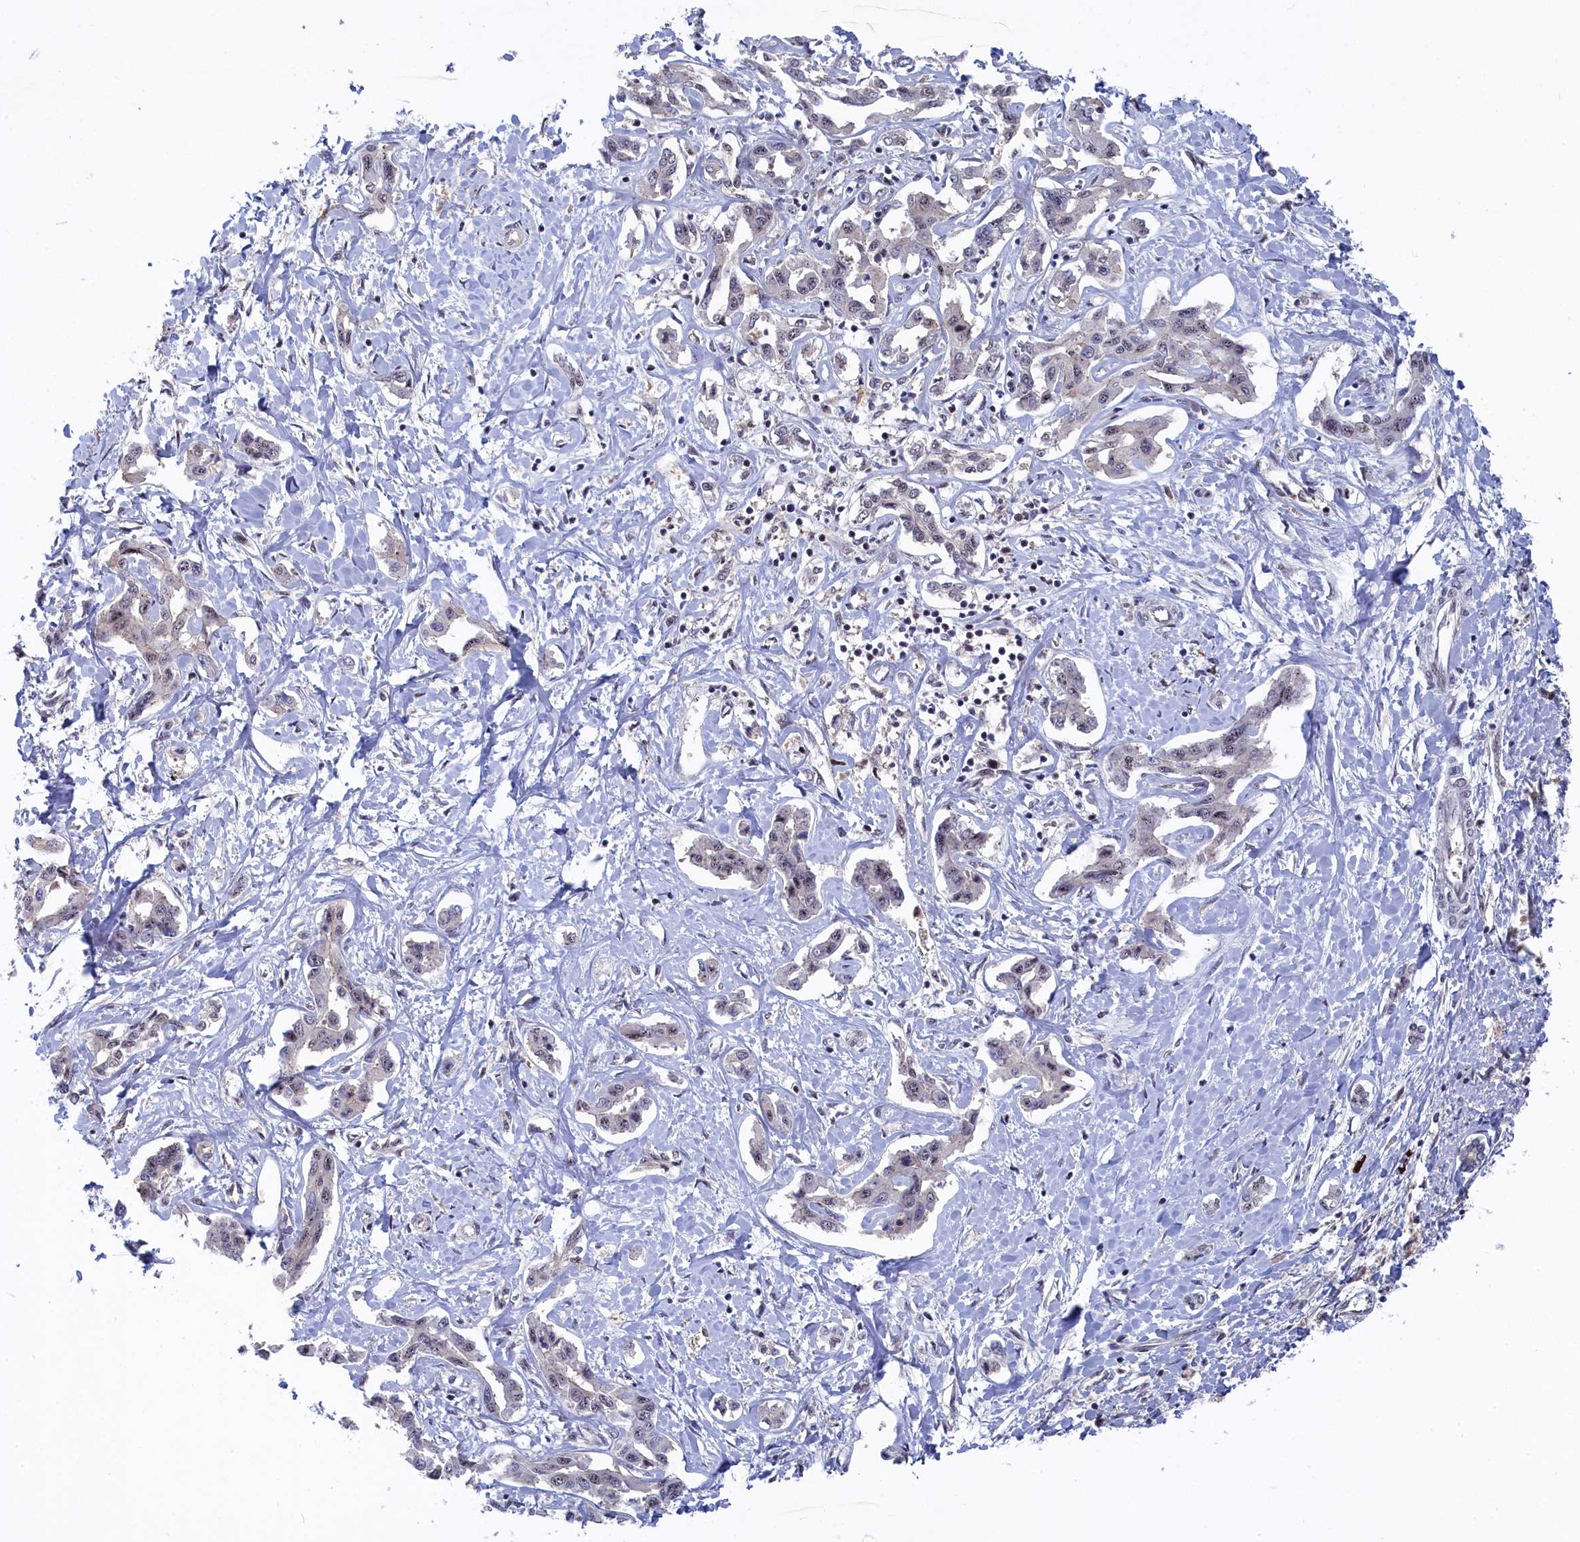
{"staining": {"intensity": "weak", "quantity": "25%-75%", "location": "nuclear"}, "tissue": "liver cancer", "cell_type": "Tumor cells", "image_type": "cancer", "snomed": [{"axis": "morphology", "description": "Cholangiocarcinoma"}, {"axis": "topography", "description": "Liver"}], "caption": "A brown stain labels weak nuclear expression of a protein in human liver cholangiocarcinoma tumor cells.", "gene": "TAB1", "patient": {"sex": "male", "age": 59}}